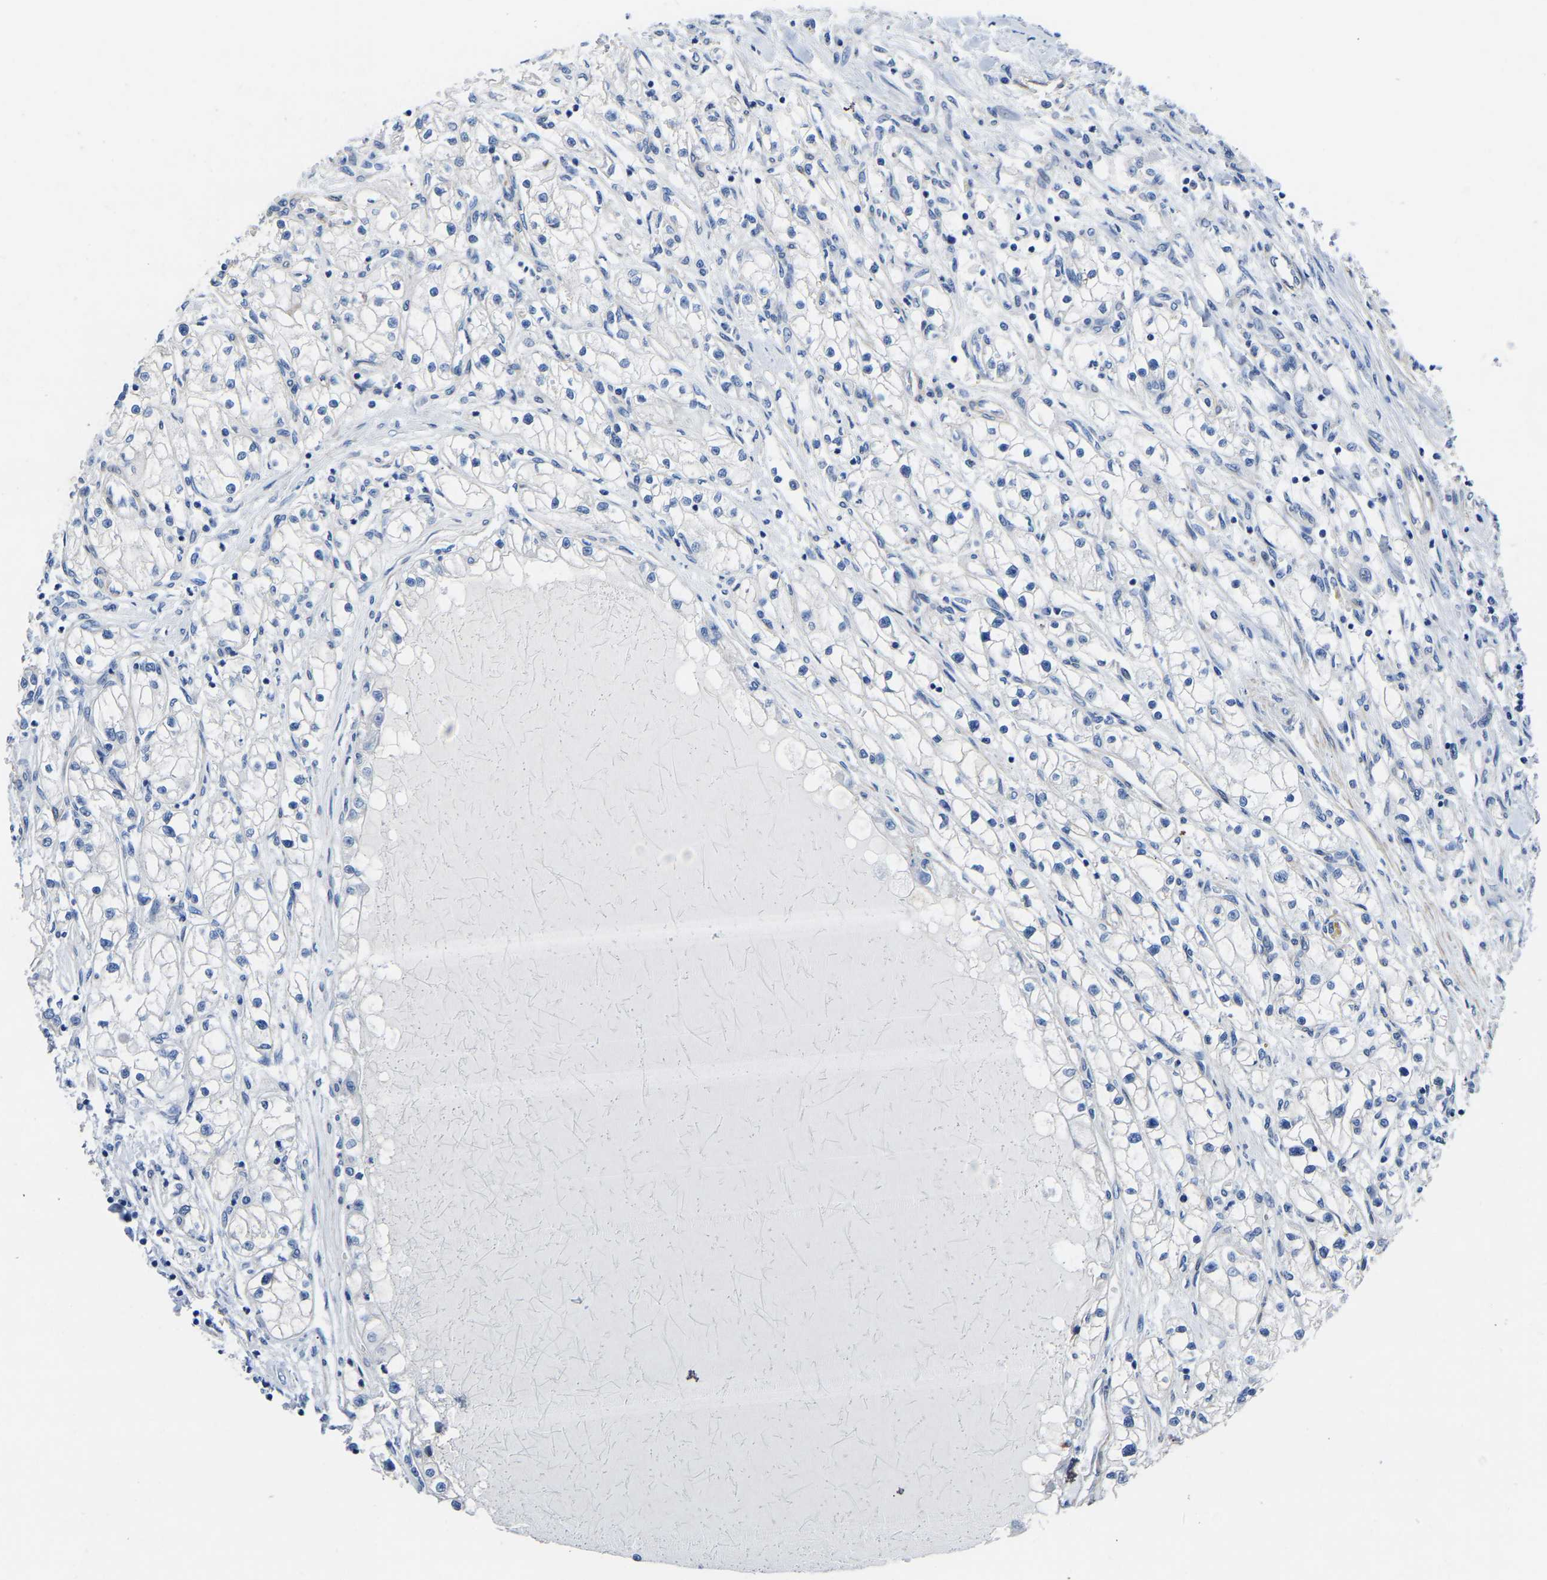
{"staining": {"intensity": "negative", "quantity": "none", "location": "none"}, "tissue": "renal cancer", "cell_type": "Tumor cells", "image_type": "cancer", "snomed": [{"axis": "morphology", "description": "Adenocarcinoma, NOS"}, {"axis": "topography", "description": "Kidney"}], "caption": "High magnification brightfield microscopy of renal cancer stained with DAB (brown) and counterstained with hematoxylin (blue): tumor cells show no significant expression.", "gene": "SLC45A3", "patient": {"sex": "male", "age": 68}}